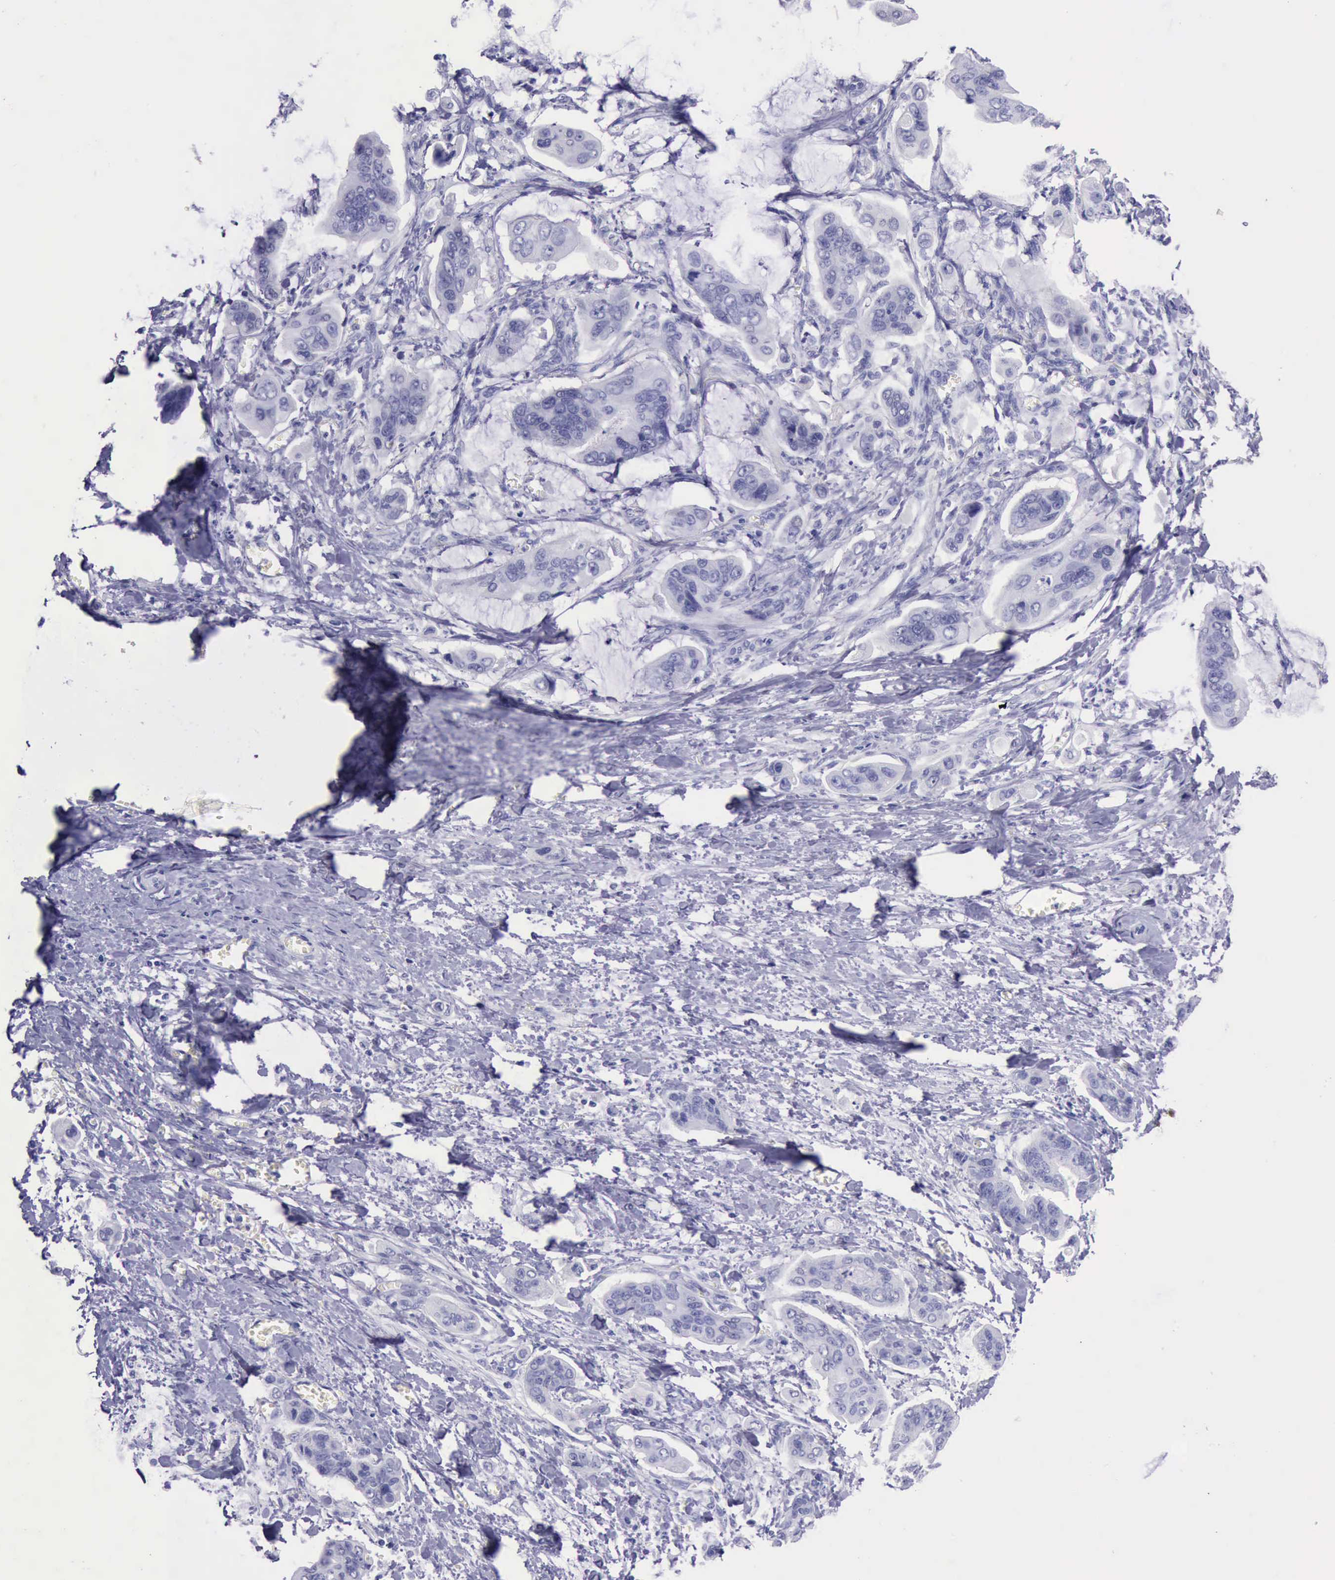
{"staining": {"intensity": "negative", "quantity": "none", "location": "none"}, "tissue": "stomach cancer", "cell_type": "Tumor cells", "image_type": "cancer", "snomed": [{"axis": "morphology", "description": "Adenocarcinoma, NOS"}, {"axis": "topography", "description": "Stomach, upper"}], "caption": "Immunohistochemistry (IHC) histopathology image of stomach cancer (adenocarcinoma) stained for a protein (brown), which displays no expression in tumor cells.", "gene": "LRFN5", "patient": {"sex": "male", "age": 80}}